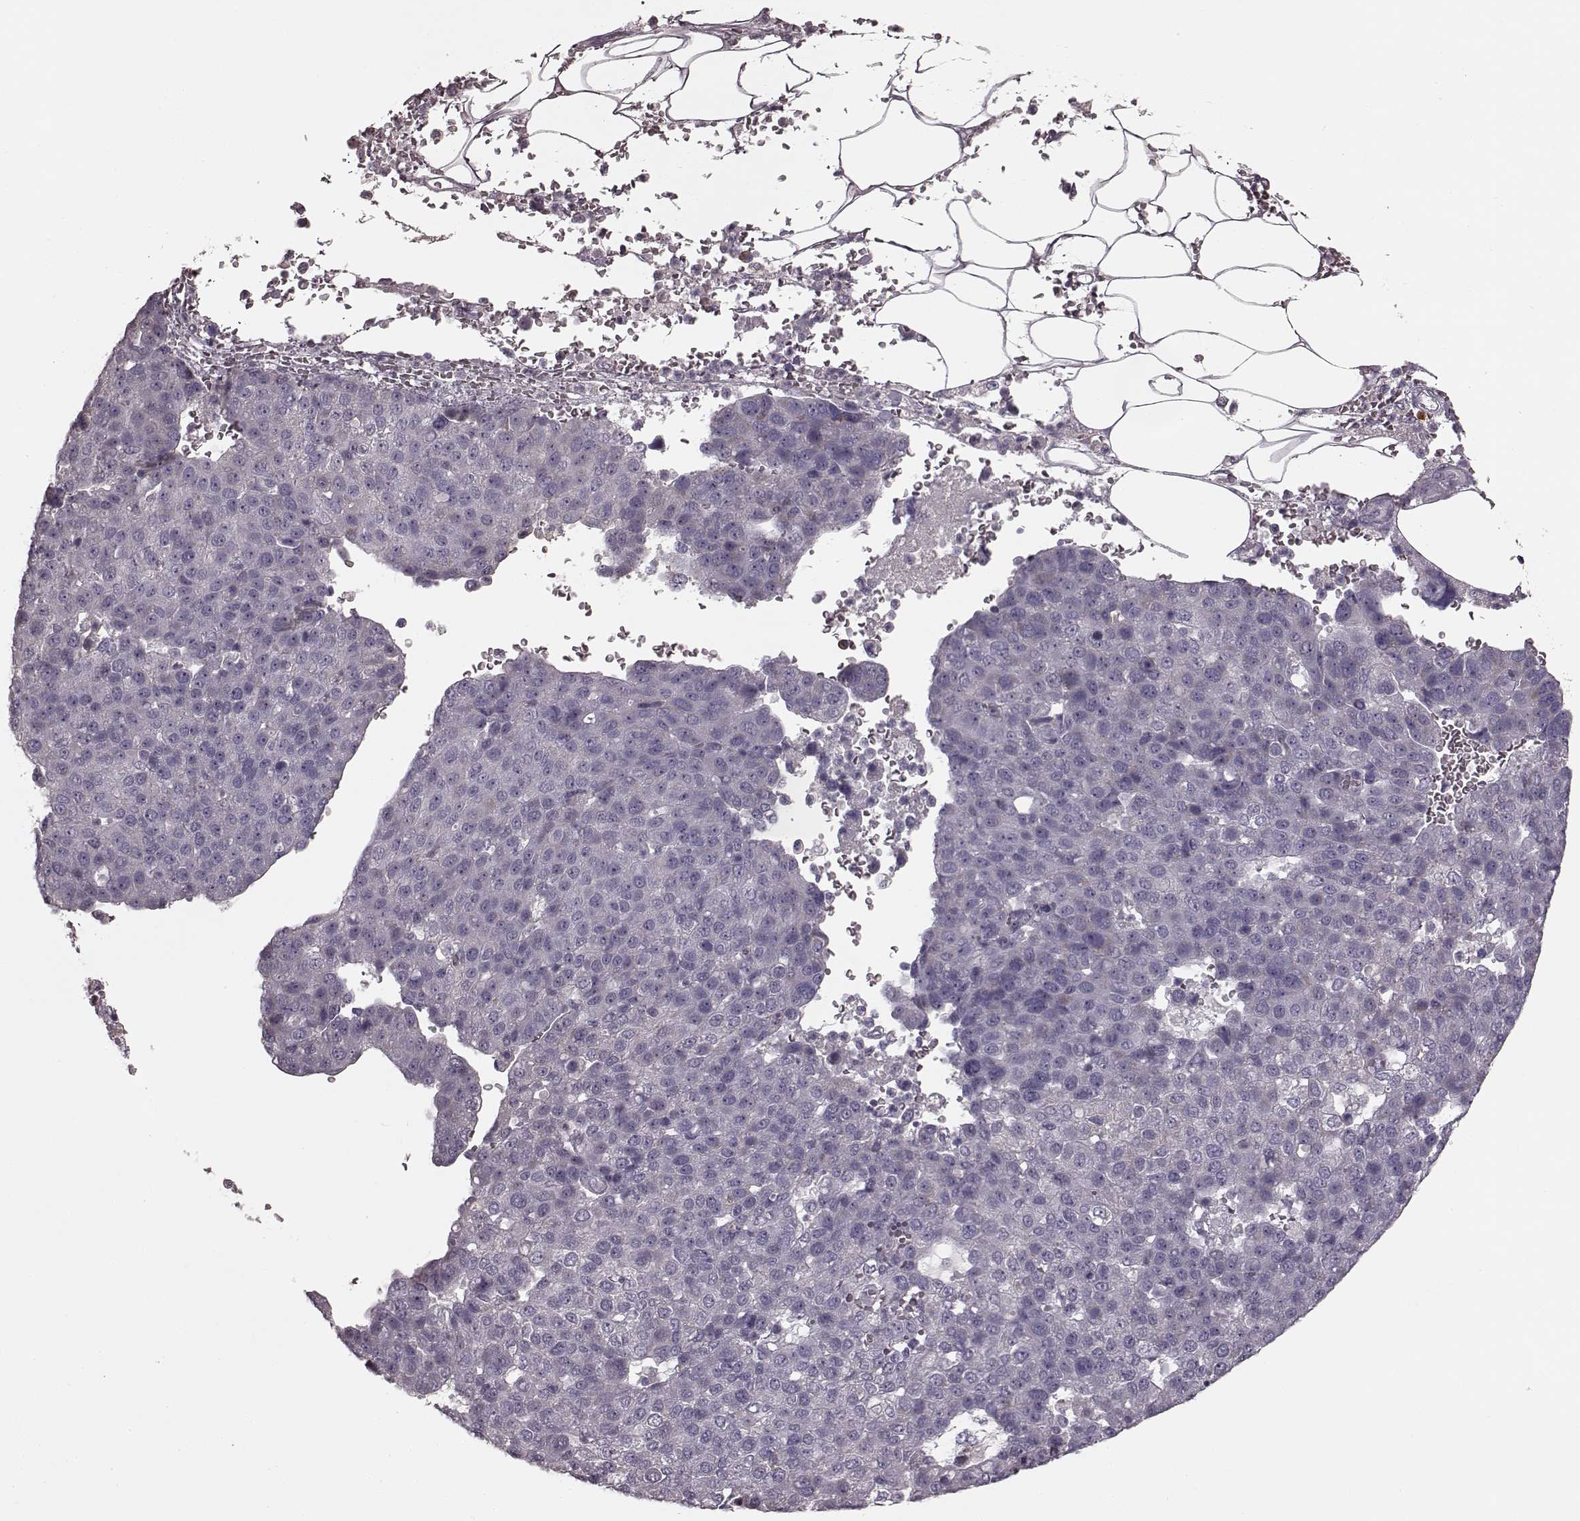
{"staining": {"intensity": "negative", "quantity": "none", "location": "none"}, "tissue": "pancreatic cancer", "cell_type": "Tumor cells", "image_type": "cancer", "snomed": [{"axis": "morphology", "description": "Adenocarcinoma, NOS"}, {"axis": "topography", "description": "Pancreas"}], "caption": "Adenocarcinoma (pancreatic) was stained to show a protein in brown. There is no significant staining in tumor cells.", "gene": "CD28", "patient": {"sex": "female", "age": 61}}